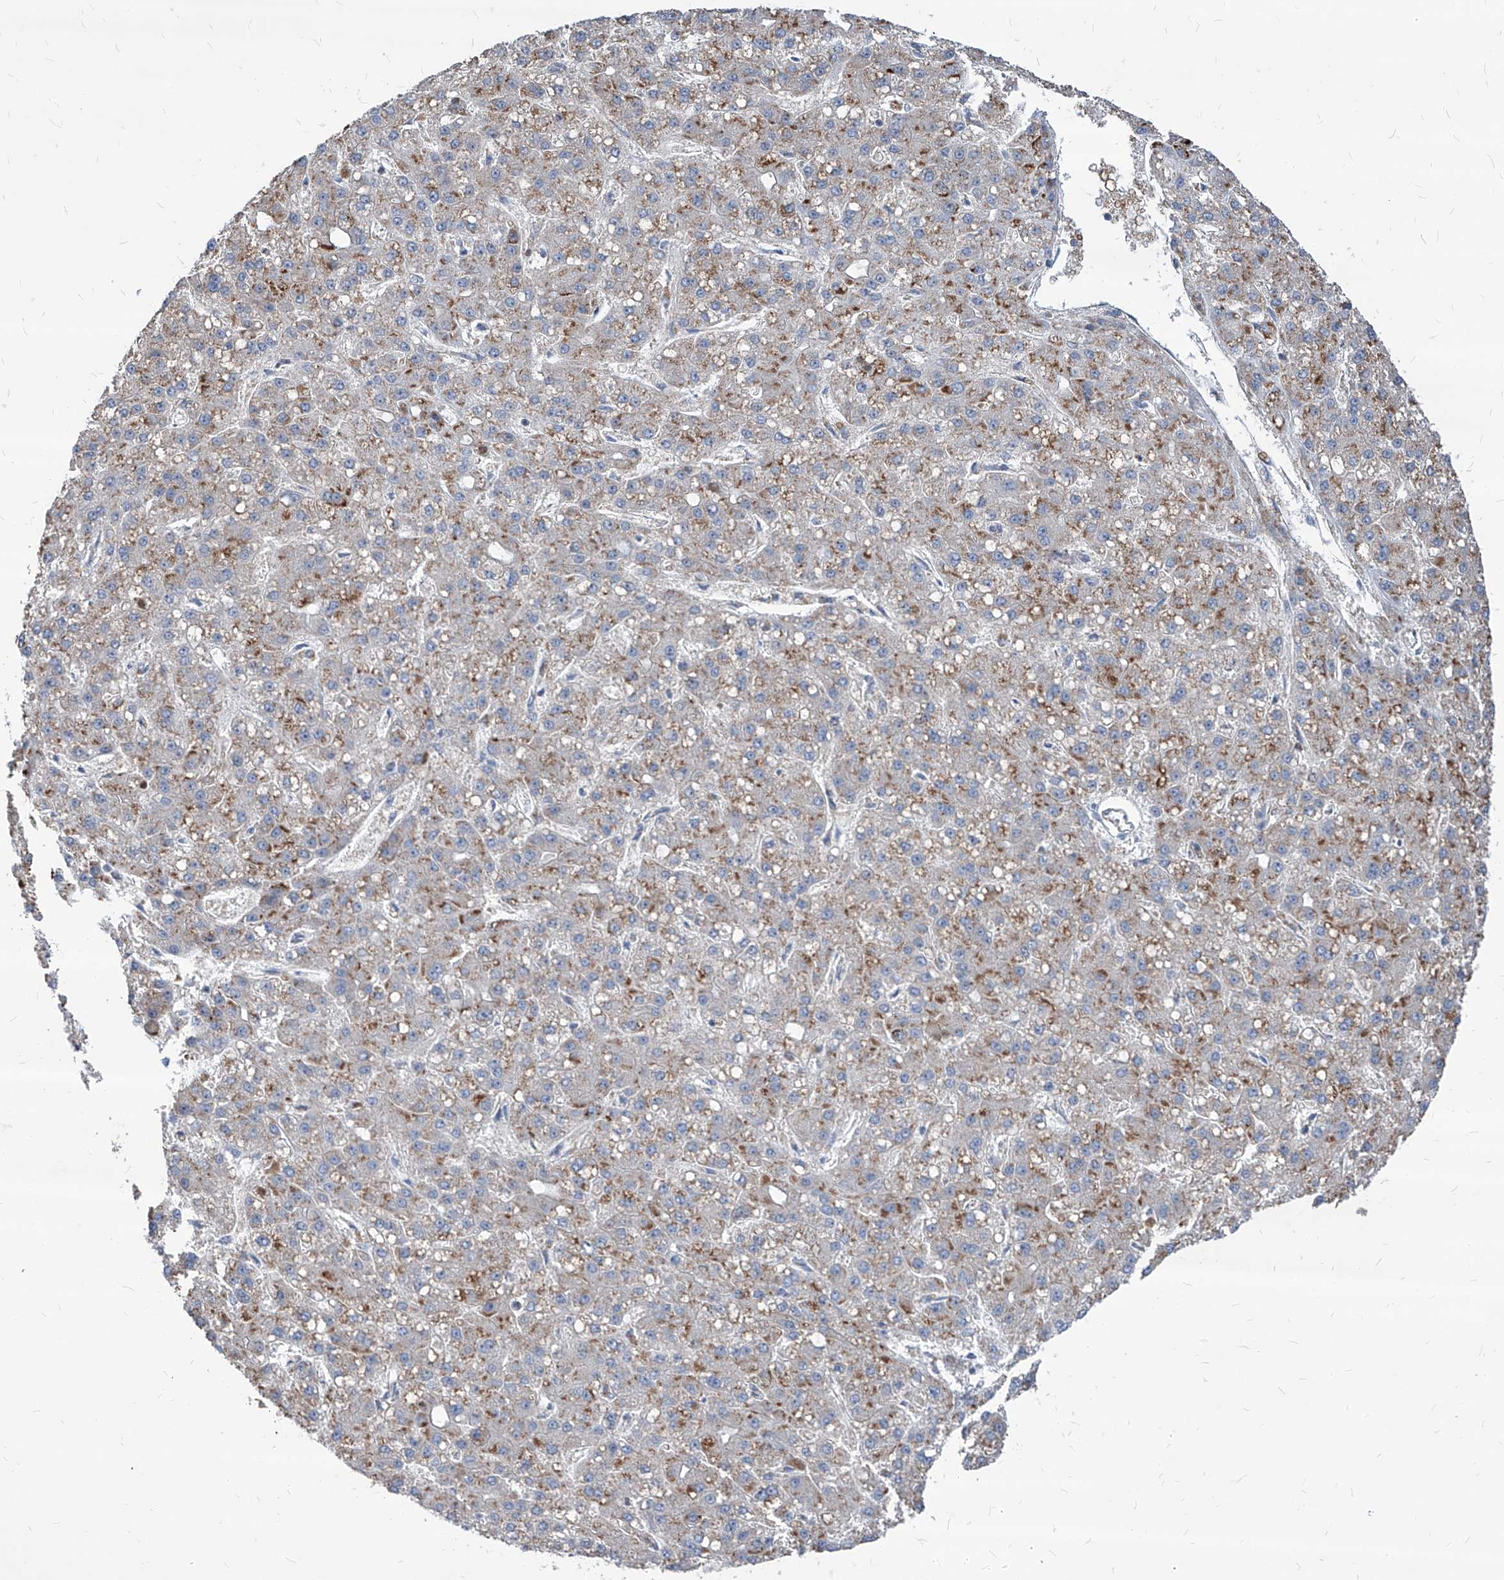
{"staining": {"intensity": "moderate", "quantity": "25%-75%", "location": "cytoplasmic/membranous"}, "tissue": "liver cancer", "cell_type": "Tumor cells", "image_type": "cancer", "snomed": [{"axis": "morphology", "description": "Carcinoma, Hepatocellular, NOS"}, {"axis": "topography", "description": "Liver"}], "caption": "Liver hepatocellular carcinoma stained for a protein reveals moderate cytoplasmic/membranous positivity in tumor cells. (DAB (3,3'-diaminobenzidine) = brown stain, brightfield microscopy at high magnification).", "gene": "AGPS", "patient": {"sex": "male", "age": 67}}